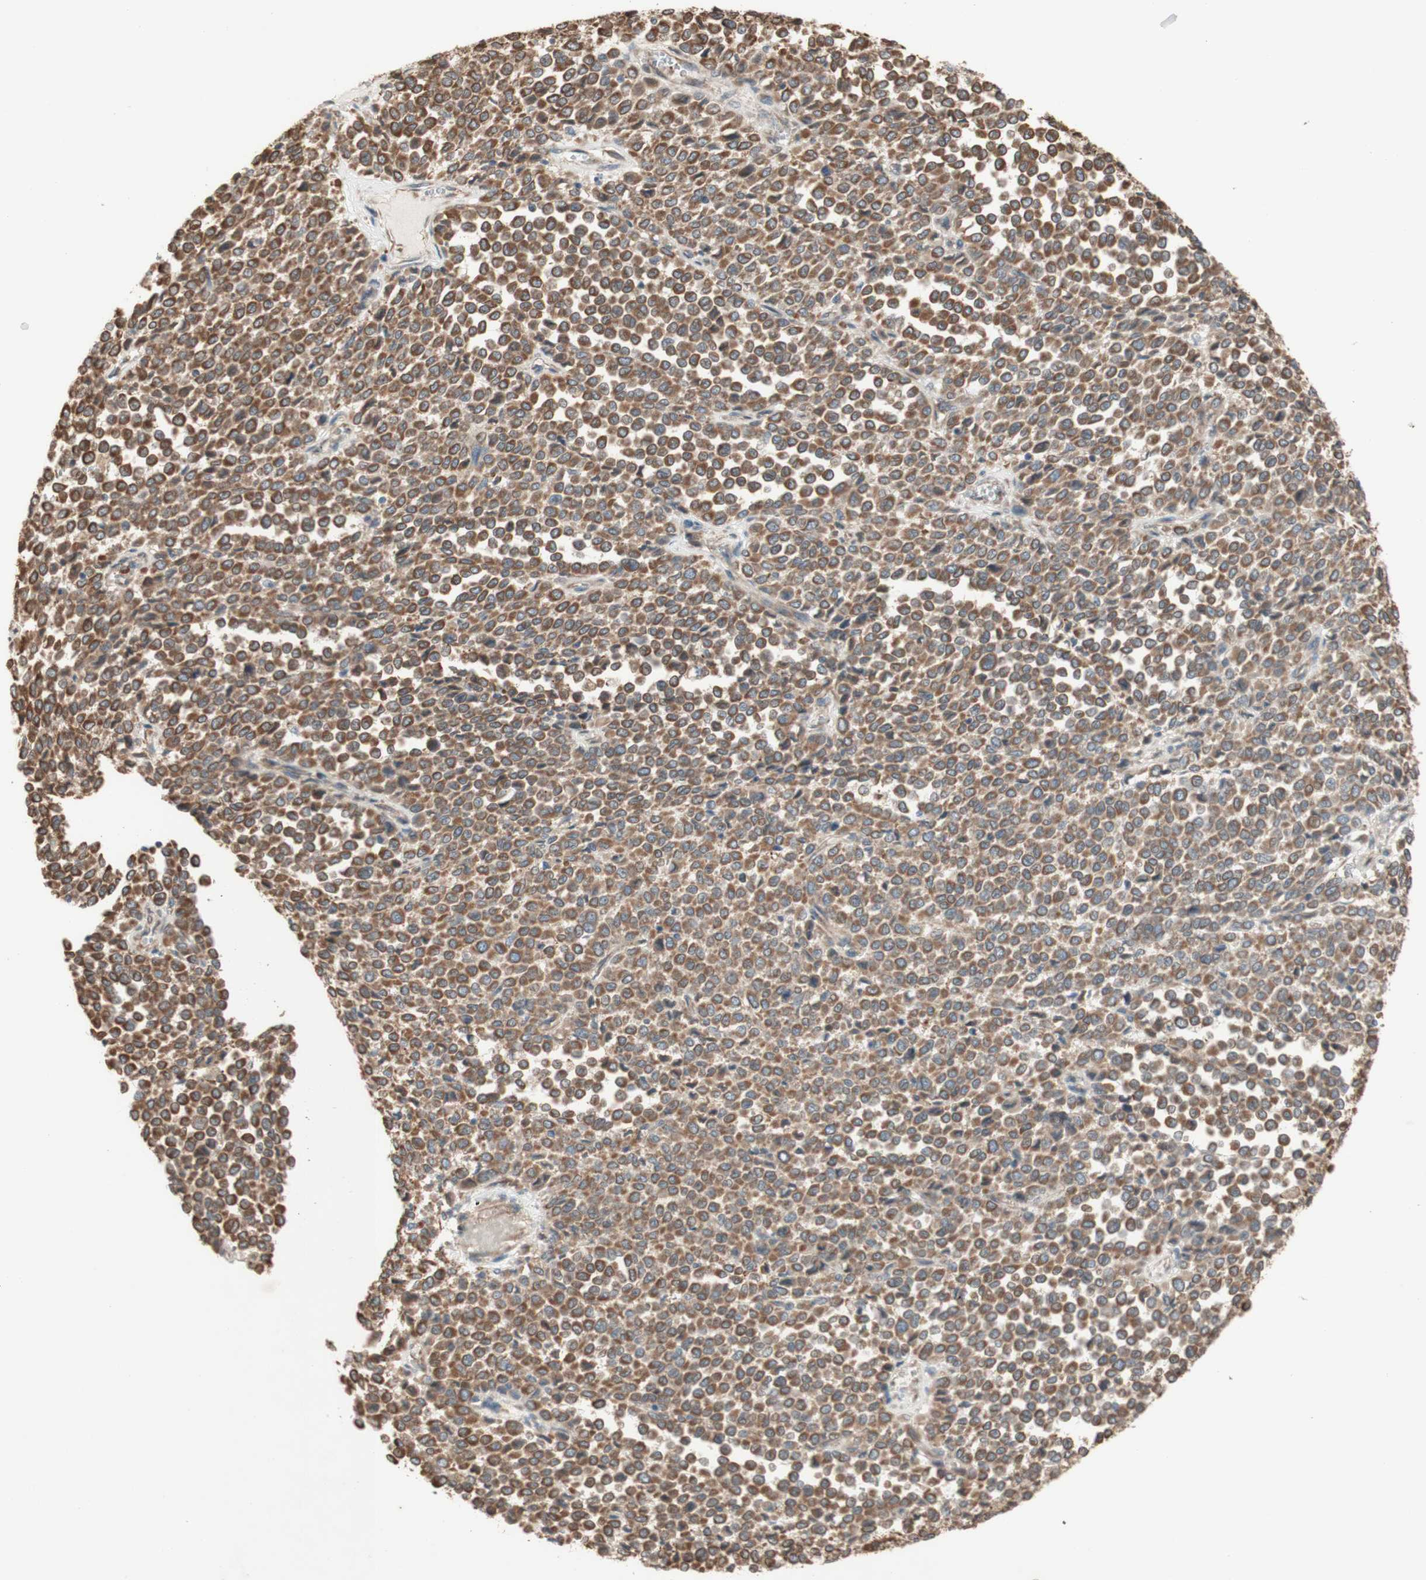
{"staining": {"intensity": "moderate", "quantity": ">75%", "location": "cytoplasmic/membranous"}, "tissue": "melanoma", "cell_type": "Tumor cells", "image_type": "cancer", "snomed": [{"axis": "morphology", "description": "Malignant melanoma, Metastatic site"}, {"axis": "topography", "description": "Pancreas"}], "caption": "There is medium levels of moderate cytoplasmic/membranous positivity in tumor cells of melanoma, as demonstrated by immunohistochemical staining (brown color).", "gene": "SOCS2", "patient": {"sex": "female", "age": 30}}